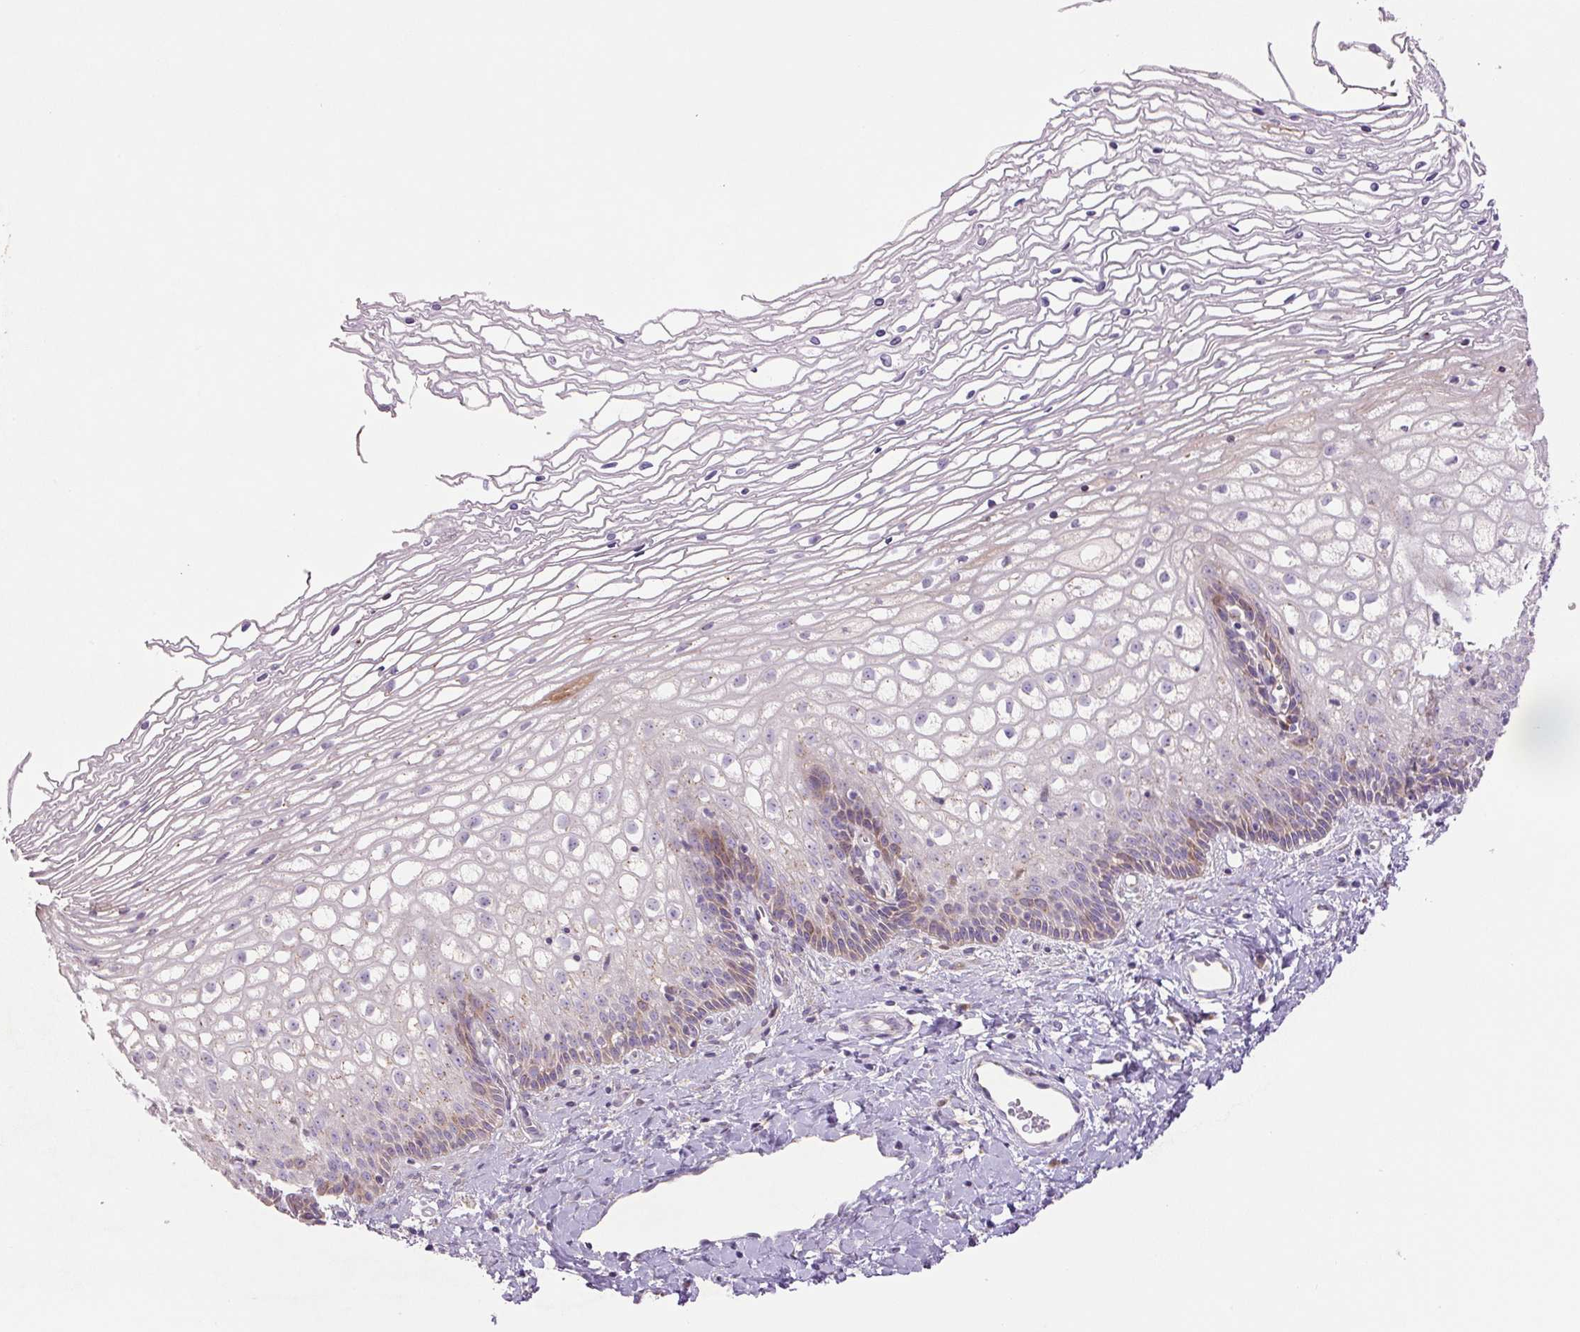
{"staining": {"intensity": "moderate", "quantity": "25%-75%", "location": "cytoplasmic/membranous"}, "tissue": "cervix", "cell_type": "Glandular cells", "image_type": "normal", "snomed": [{"axis": "morphology", "description": "Normal tissue, NOS"}, {"axis": "topography", "description": "Cervix"}], "caption": "Immunohistochemistry micrograph of unremarkable cervix stained for a protein (brown), which reveals medium levels of moderate cytoplasmic/membranous expression in approximately 25%-75% of glandular cells.", "gene": "CCNI2", "patient": {"sex": "female", "age": 36}}